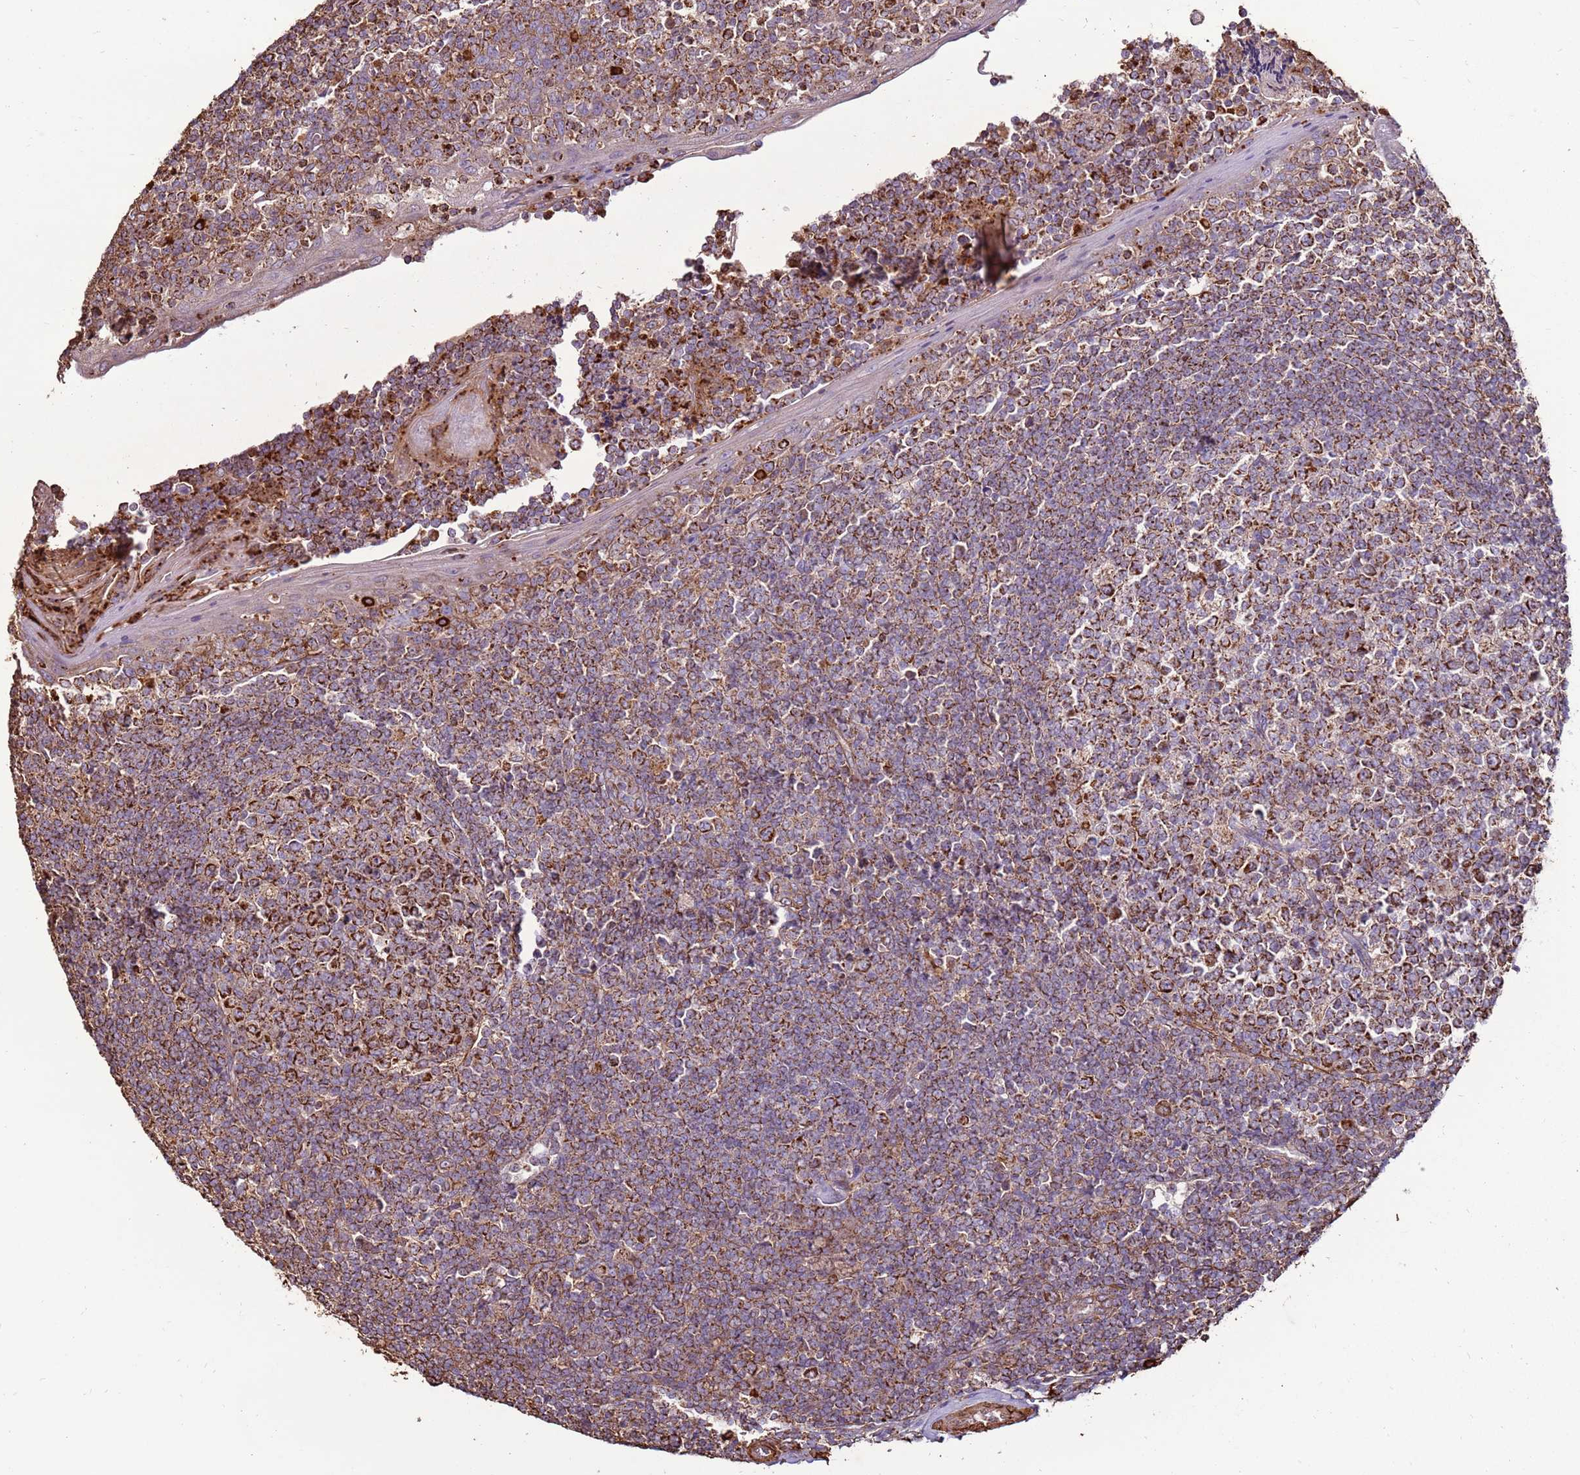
{"staining": {"intensity": "strong", "quantity": "25%-75%", "location": "cytoplasmic/membranous"}, "tissue": "tonsil", "cell_type": "Germinal center cells", "image_type": "normal", "snomed": [{"axis": "morphology", "description": "Normal tissue, NOS"}, {"axis": "topography", "description": "Tonsil"}], "caption": "Strong cytoplasmic/membranous protein positivity is present in about 25%-75% of germinal center cells in tonsil. (Brightfield microscopy of DAB IHC at high magnification).", "gene": "DDX59", "patient": {"sex": "female", "age": 19}}